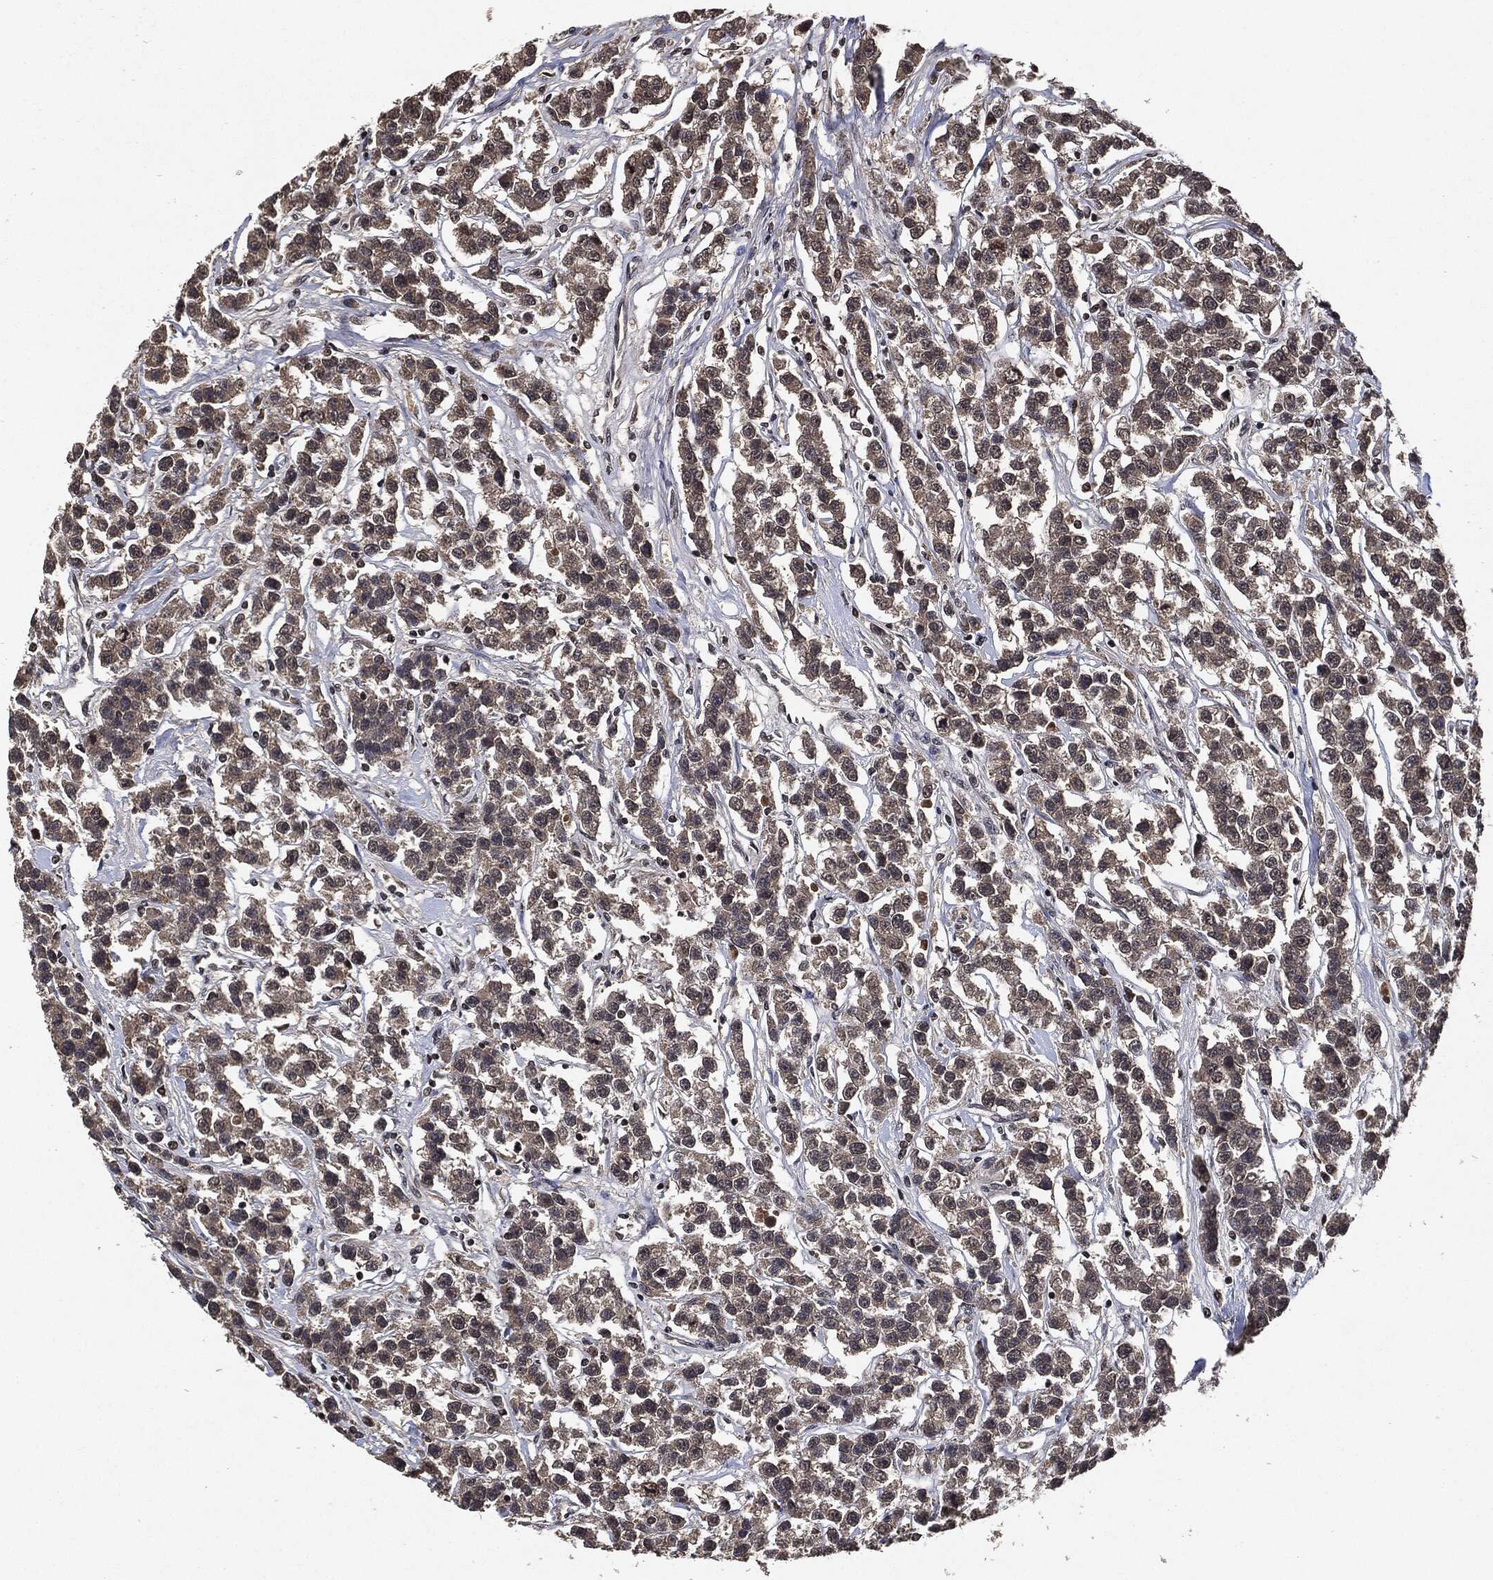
{"staining": {"intensity": "weak", "quantity": "25%-75%", "location": "cytoplasmic/membranous"}, "tissue": "testis cancer", "cell_type": "Tumor cells", "image_type": "cancer", "snomed": [{"axis": "morphology", "description": "Seminoma, NOS"}, {"axis": "topography", "description": "Testis"}], "caption": "A brown stain labels weak cytoplasmic/membranous expression of a protein in human seminoma (testis) tumor cells.", "gene": "PDK1", "patient": {"sex": "male", "age": 59}}